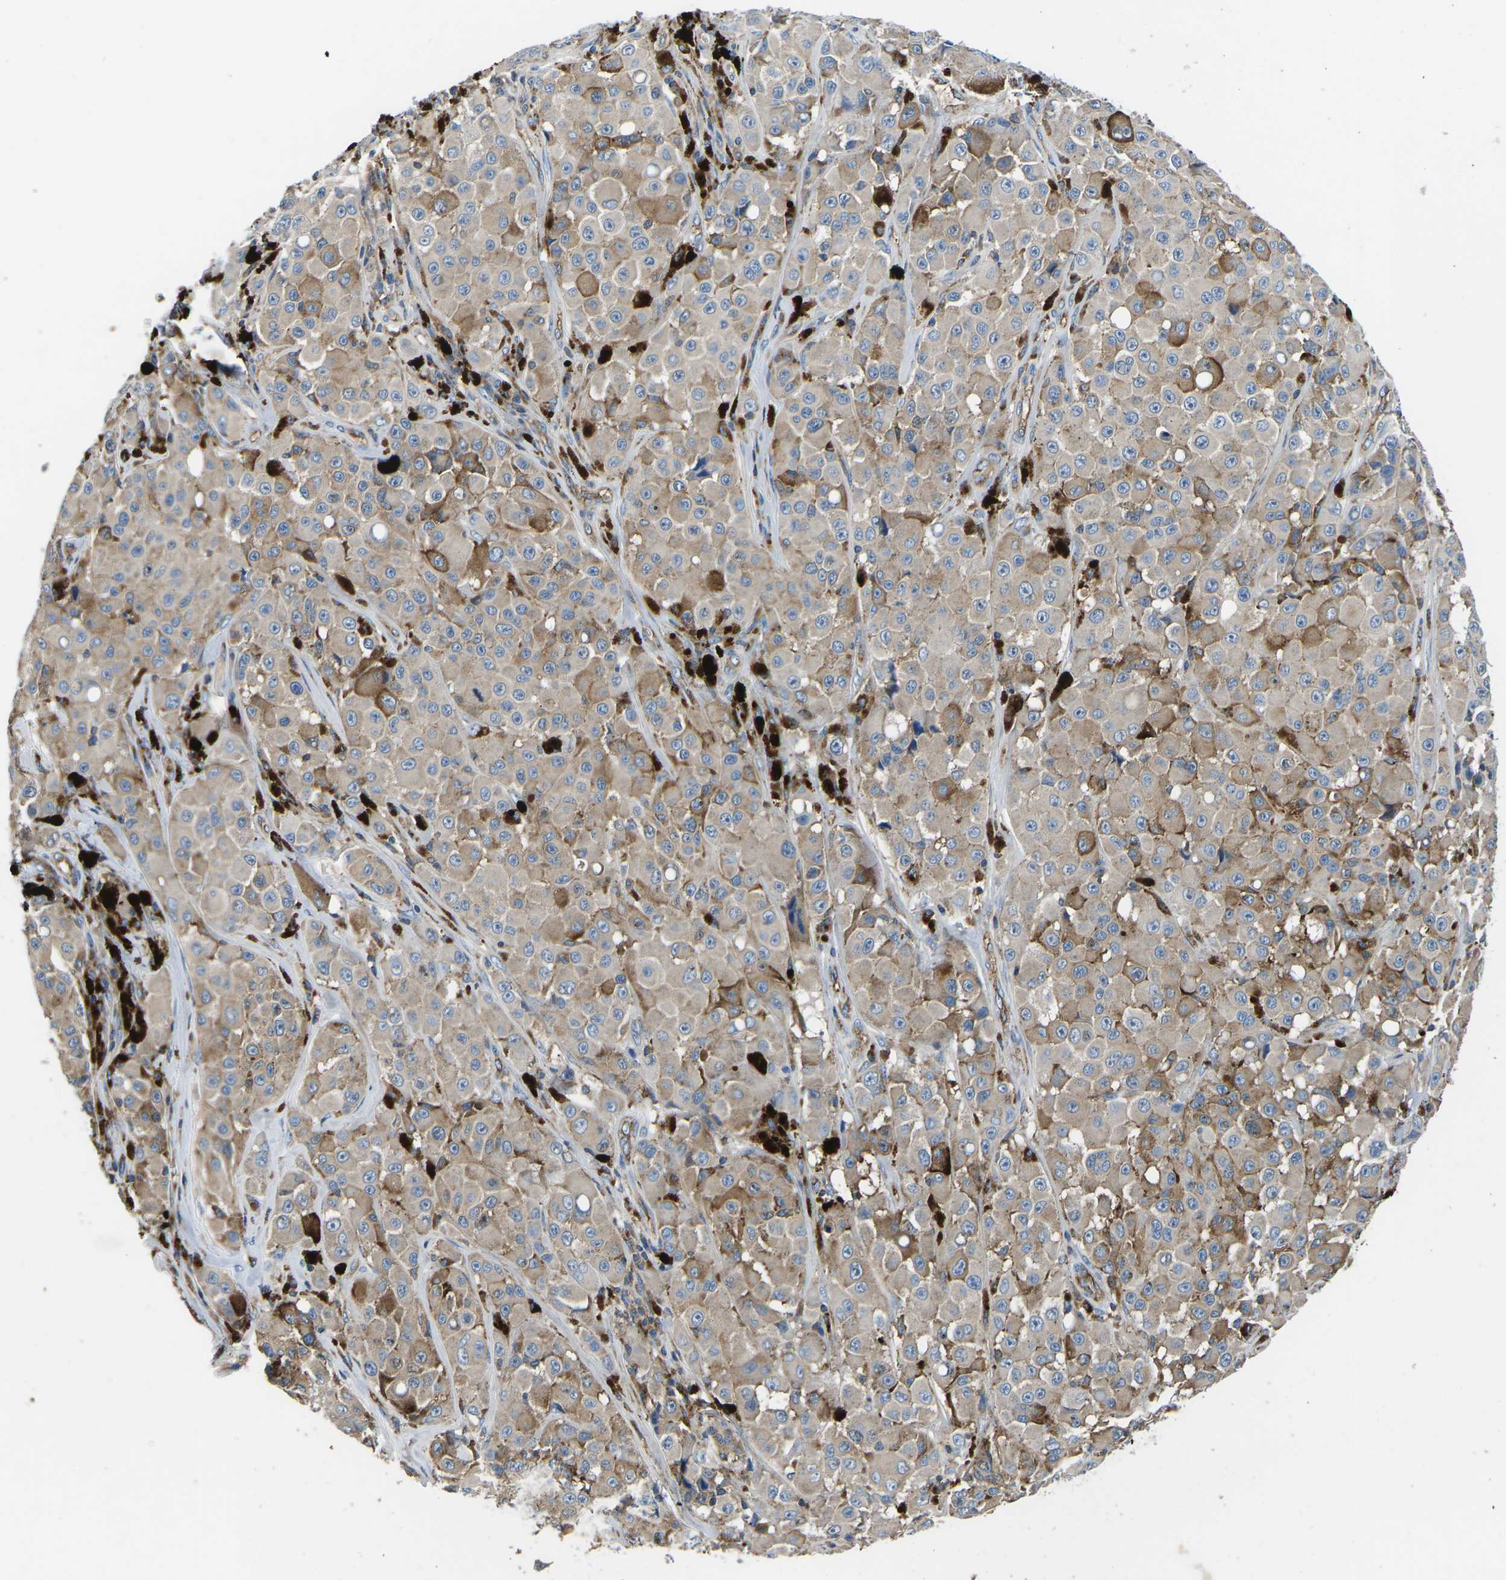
{"staining": {"intensity": "moderate", "quantity": ">75%", "location": "cytoplasmic/membranous"}, "tissue": "melanoma", "cell_type": "Tumor cells", "image_type": "cancer", "snomed": [{"axis": "morphology", "description": "Malignant melanoma, NOS"}, {"axis": "topography", "description": "Skin"}], "caption": "Protein staining of malignant melanoma tissue exhibits moderate cytoplasmic/membranous staining in about >75% of tumor cells.", "gene": "KCNJ15", "patient": {"sex": "male", "age": 84}}